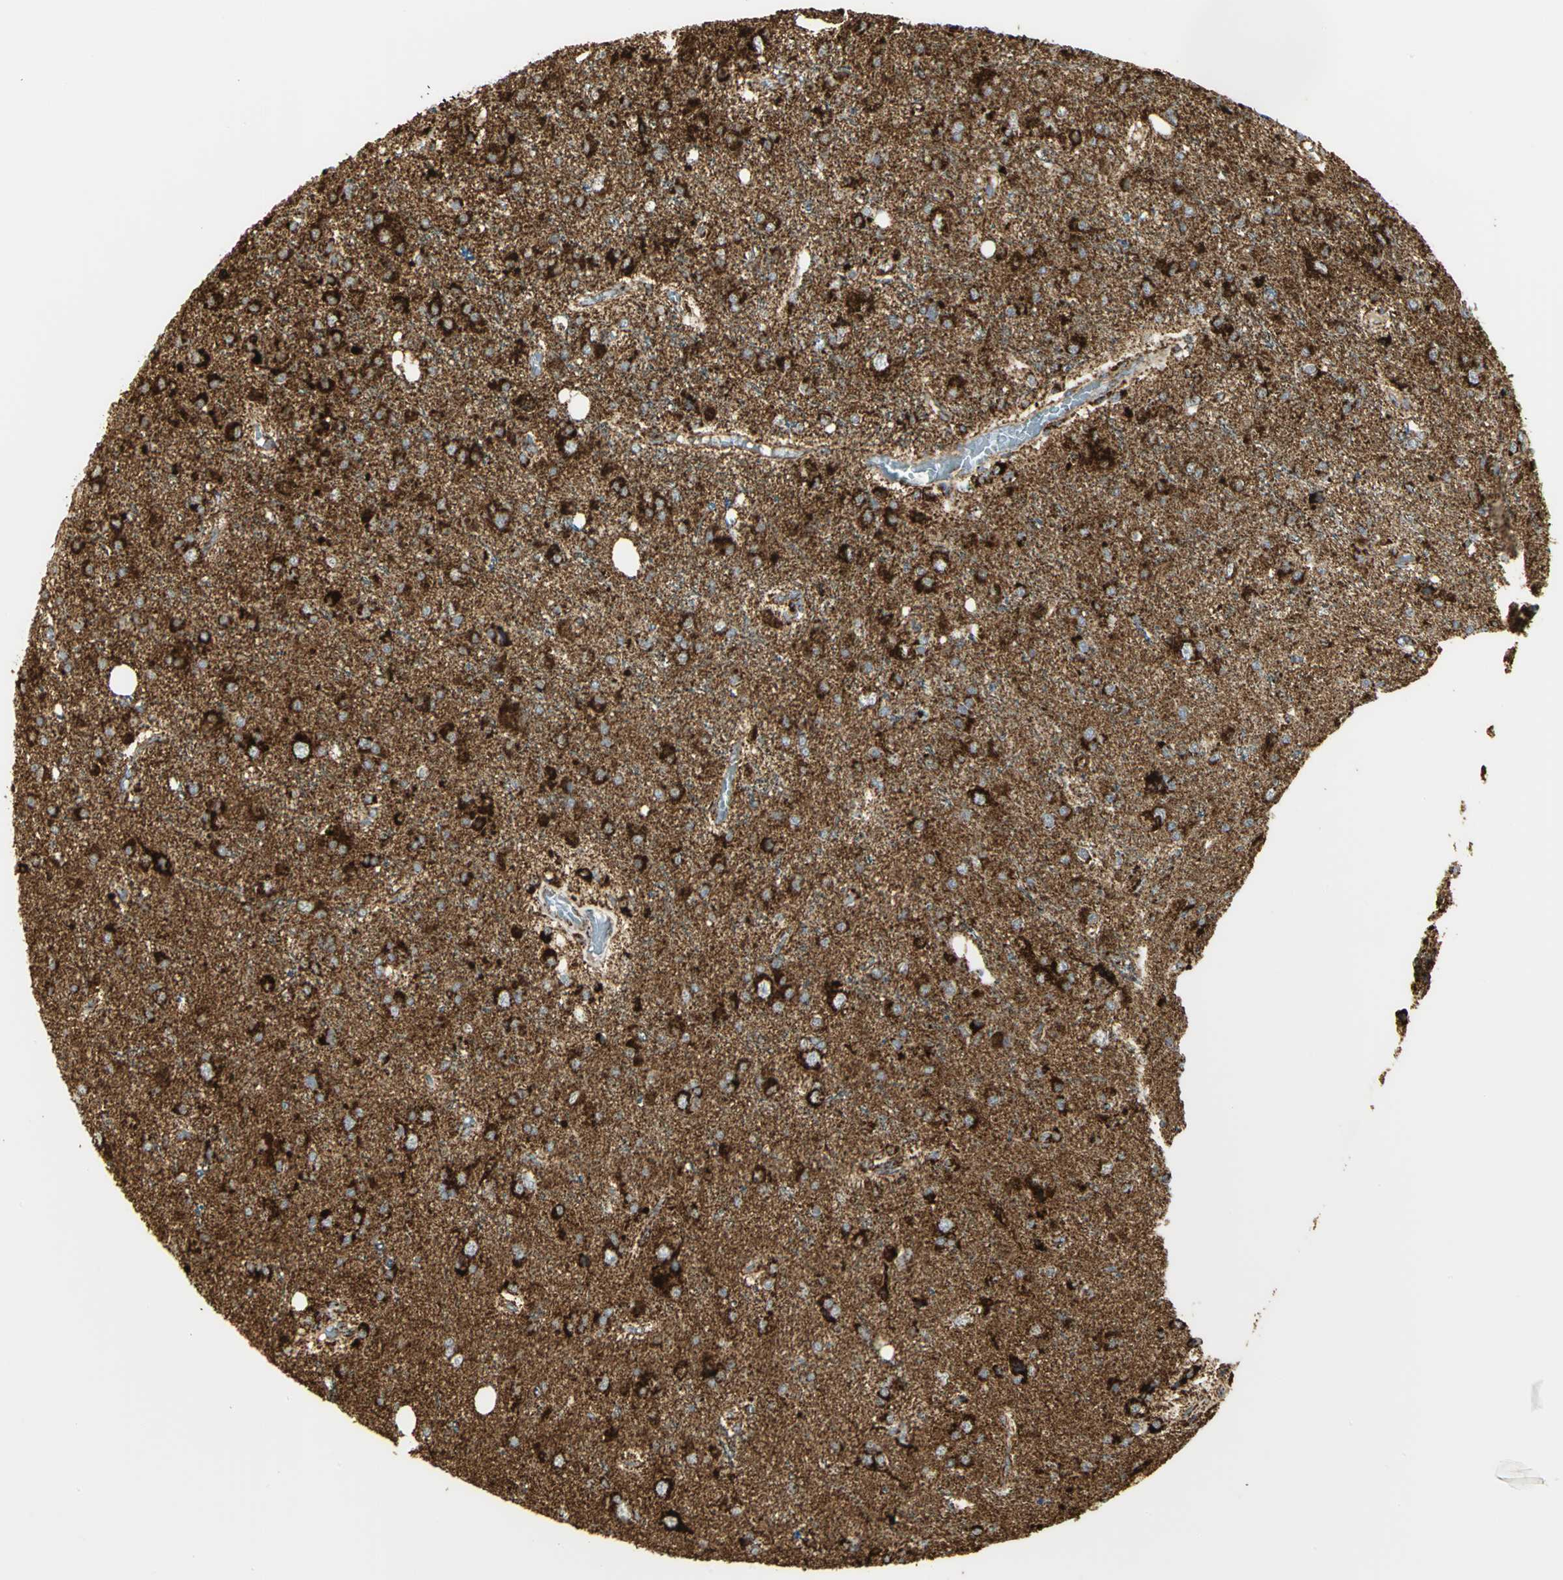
{"staining": {"intensity": "strong", "quantity": ">75%", "location": "cytoplasmic/membranous"}, "tissue": "glioma", "cell_type": "Tumor cells", "image_type": "cancer", "snomed": [{"axis": "morphology", "description": "Glioma, malignant, High grade"}, {"axis": "topography", "description": "Brain"}], "caption": "Protein expression analysis of human glioma reveals strong cytoplasmic/membranous expression in about >75% of tumor cells. (DAB (3,3'-diaminobenzidine) IHC, brown staining for protein, blue staining for nuclei).", "gene": "VDAC1", "patient": {"sex": "male", "age": 47}}